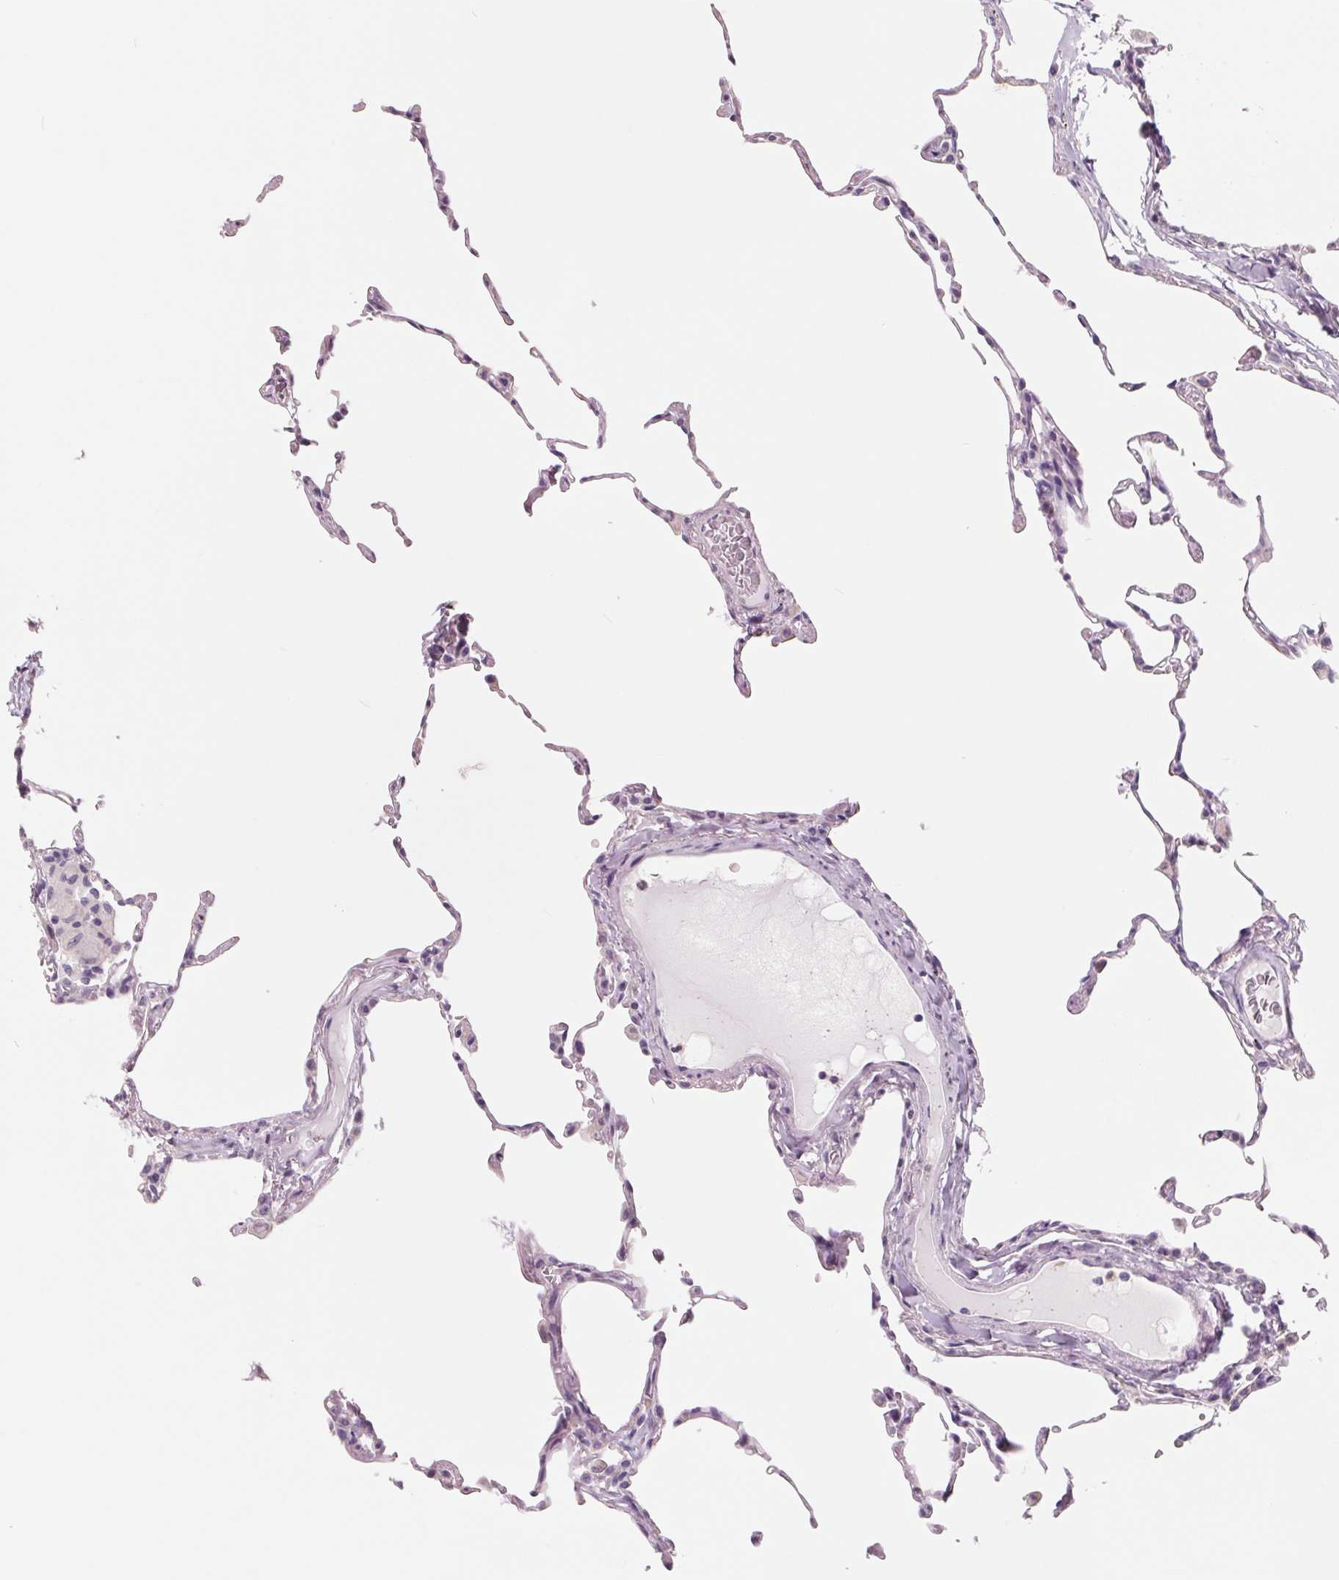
{"staining": {"intensity": "negative", "quantity": "none", "location": "none"}, "tissue": "lung", "cell_type": "Alveolar cells", "image_type": "normal", "snomed": [{"axis": "morphology", "description": "Normal tissue, NOS"}, {"axis": "topography", "description": "Lung"}], "caption": "Unremarkable lung was stained to show a protein in brown. There is no significant expression in alveolar cells.", "gene": "FTCD", "patient": {"sex": "female", "age": 57}}